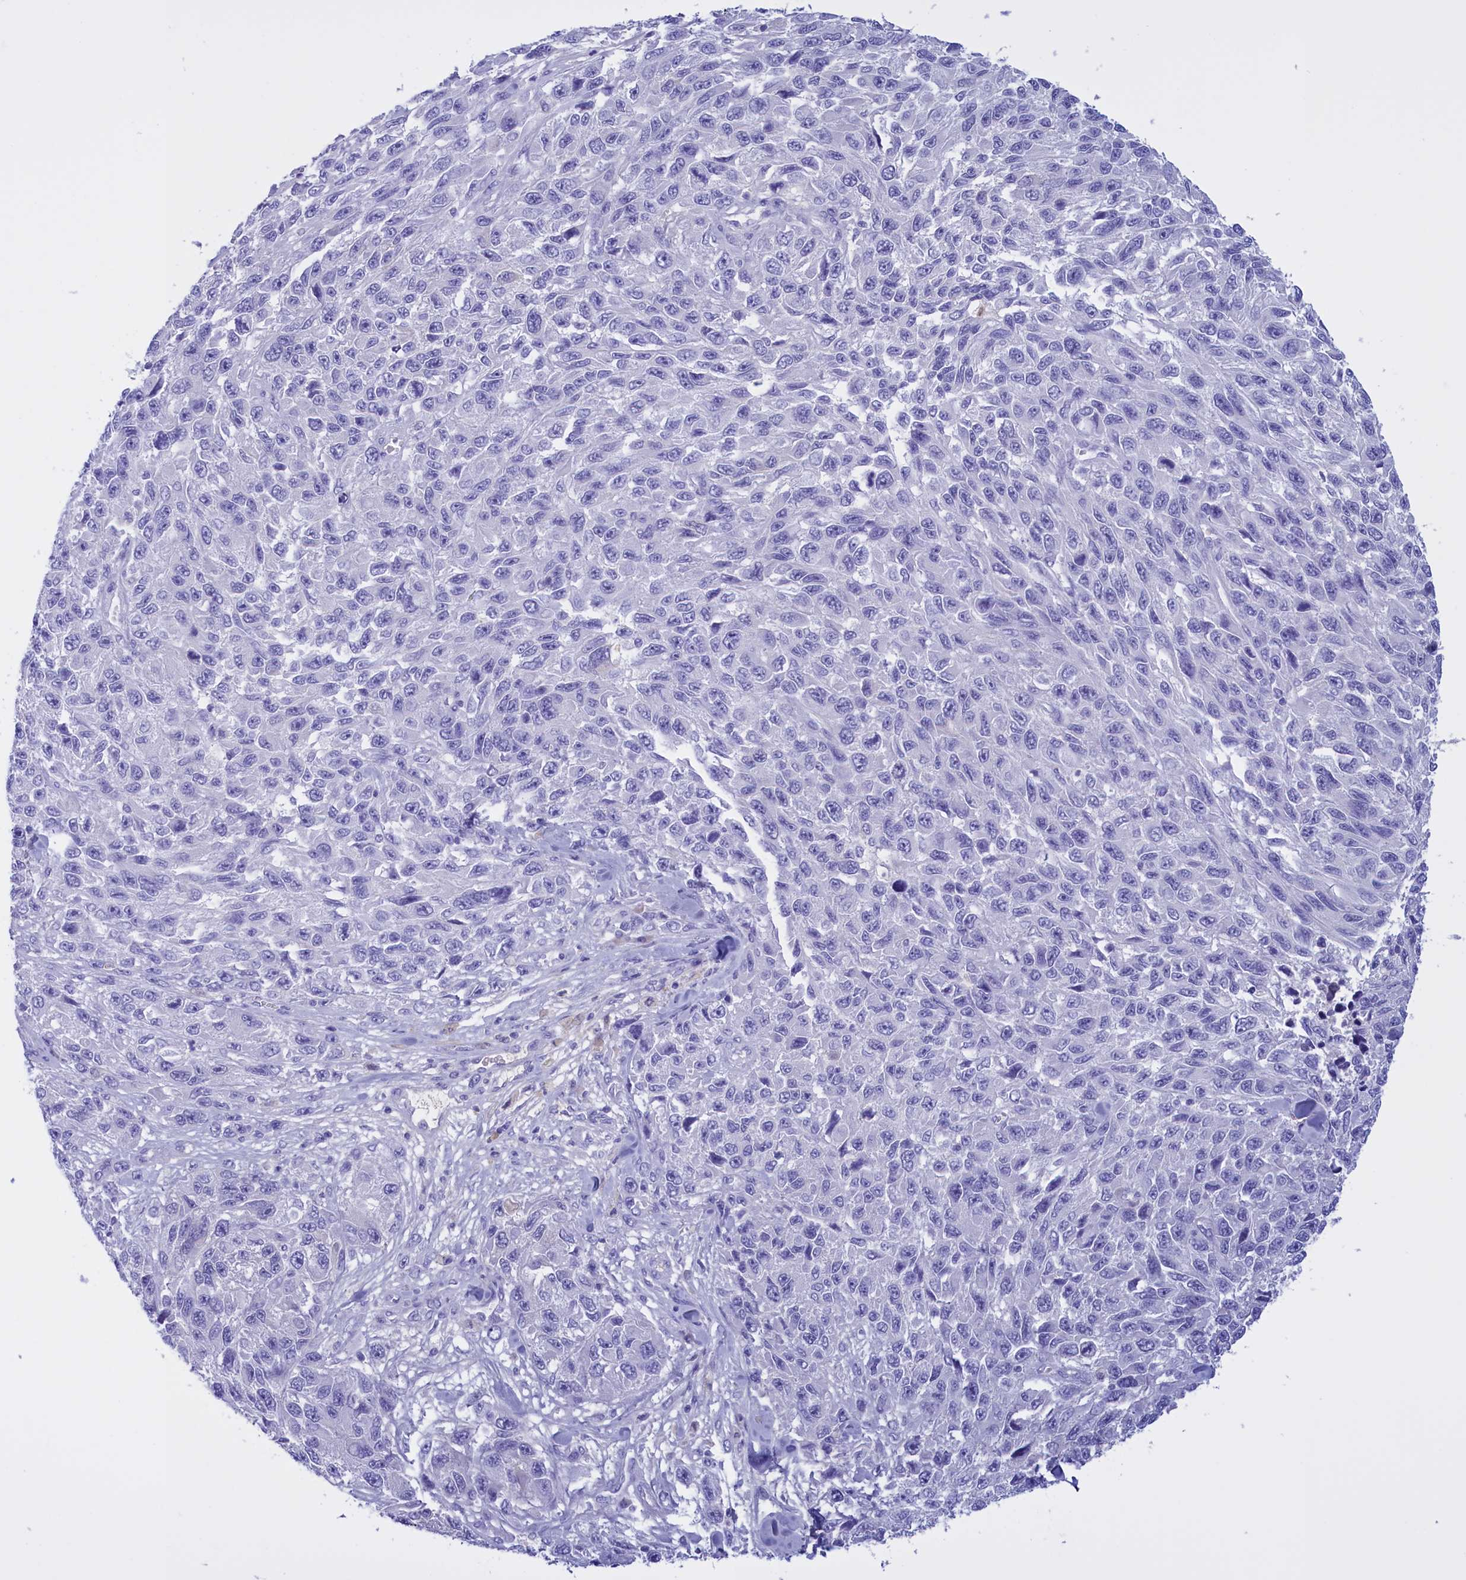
{"staining": {"intensity": "negative", "quantity": "none", "location": "none"}, "tissue": "melanoma", "cell_type": "Tumor cells", "image_type": "cancer", "snomed": [{"axis": "morphology", "description": "Malignant melanoma, NOS"}, {"axis": "topography", "description": "Skin"}], "caption": "Tumor cells show no significant protein staining in melanoma.", "gene": "PROK2", "patient": {"sex": "female", "age": 96}}